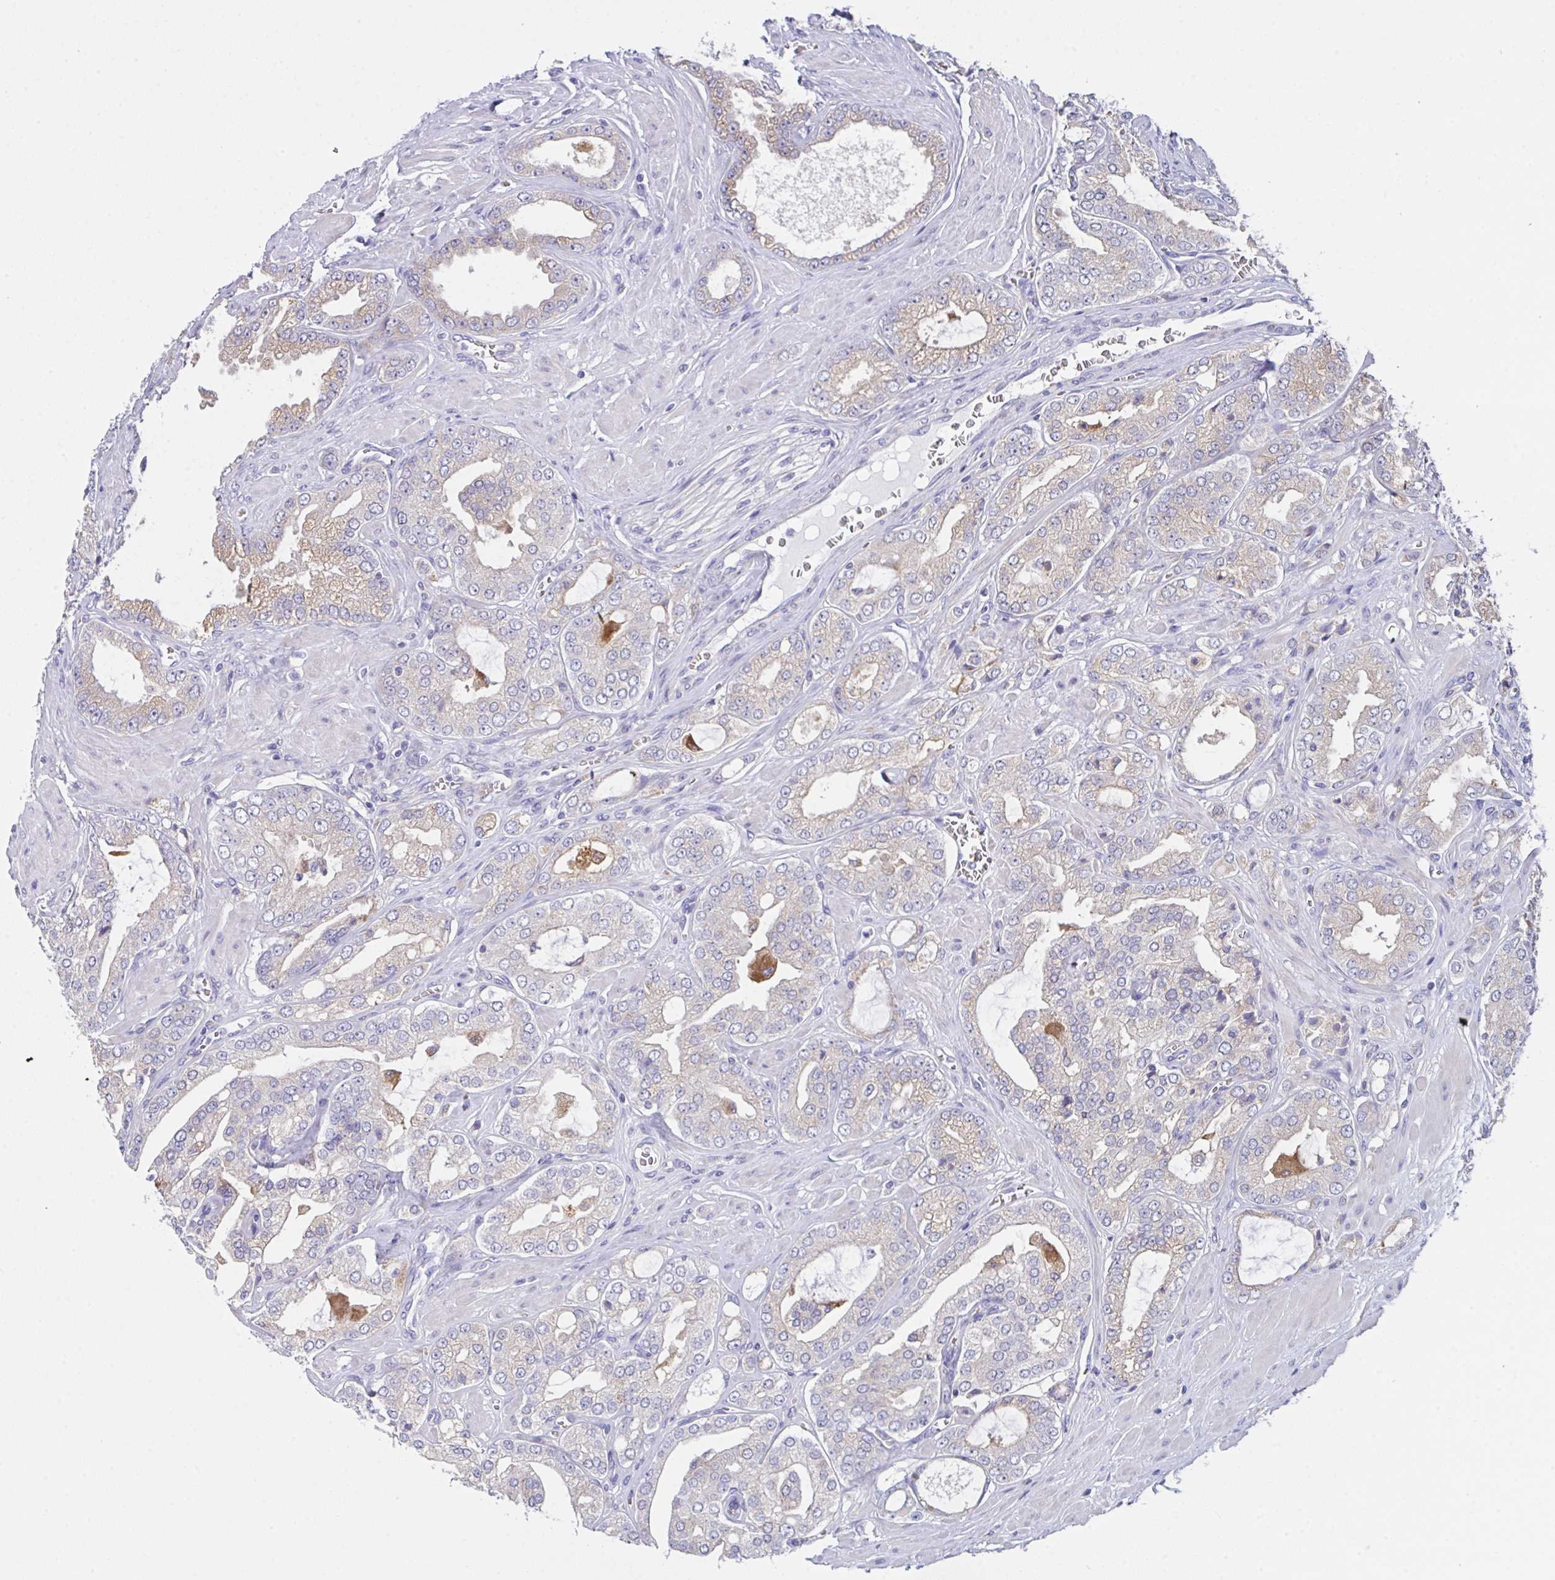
{"staining": {"intensity": "weak", "quantity": "25%-75%", "location": "cytoplasmic/membranous"}, "tissue": "prostate cancer", "cell_type": "Tumor cells", "image_type": "cancer", "snomed": [{"axis": "morphology", "description": "Adenocarcinoma, High grade"}, {"axis": "topography", "description": "Prostate"}], "caption": "This is a photomicrograph of IHC staining of prostate cancer, which shows weak expression in the cytoplasmic/membranous of tumor cells.", "gene": "TFAP2C", "patient": {"sex": "male", "age": 66}}